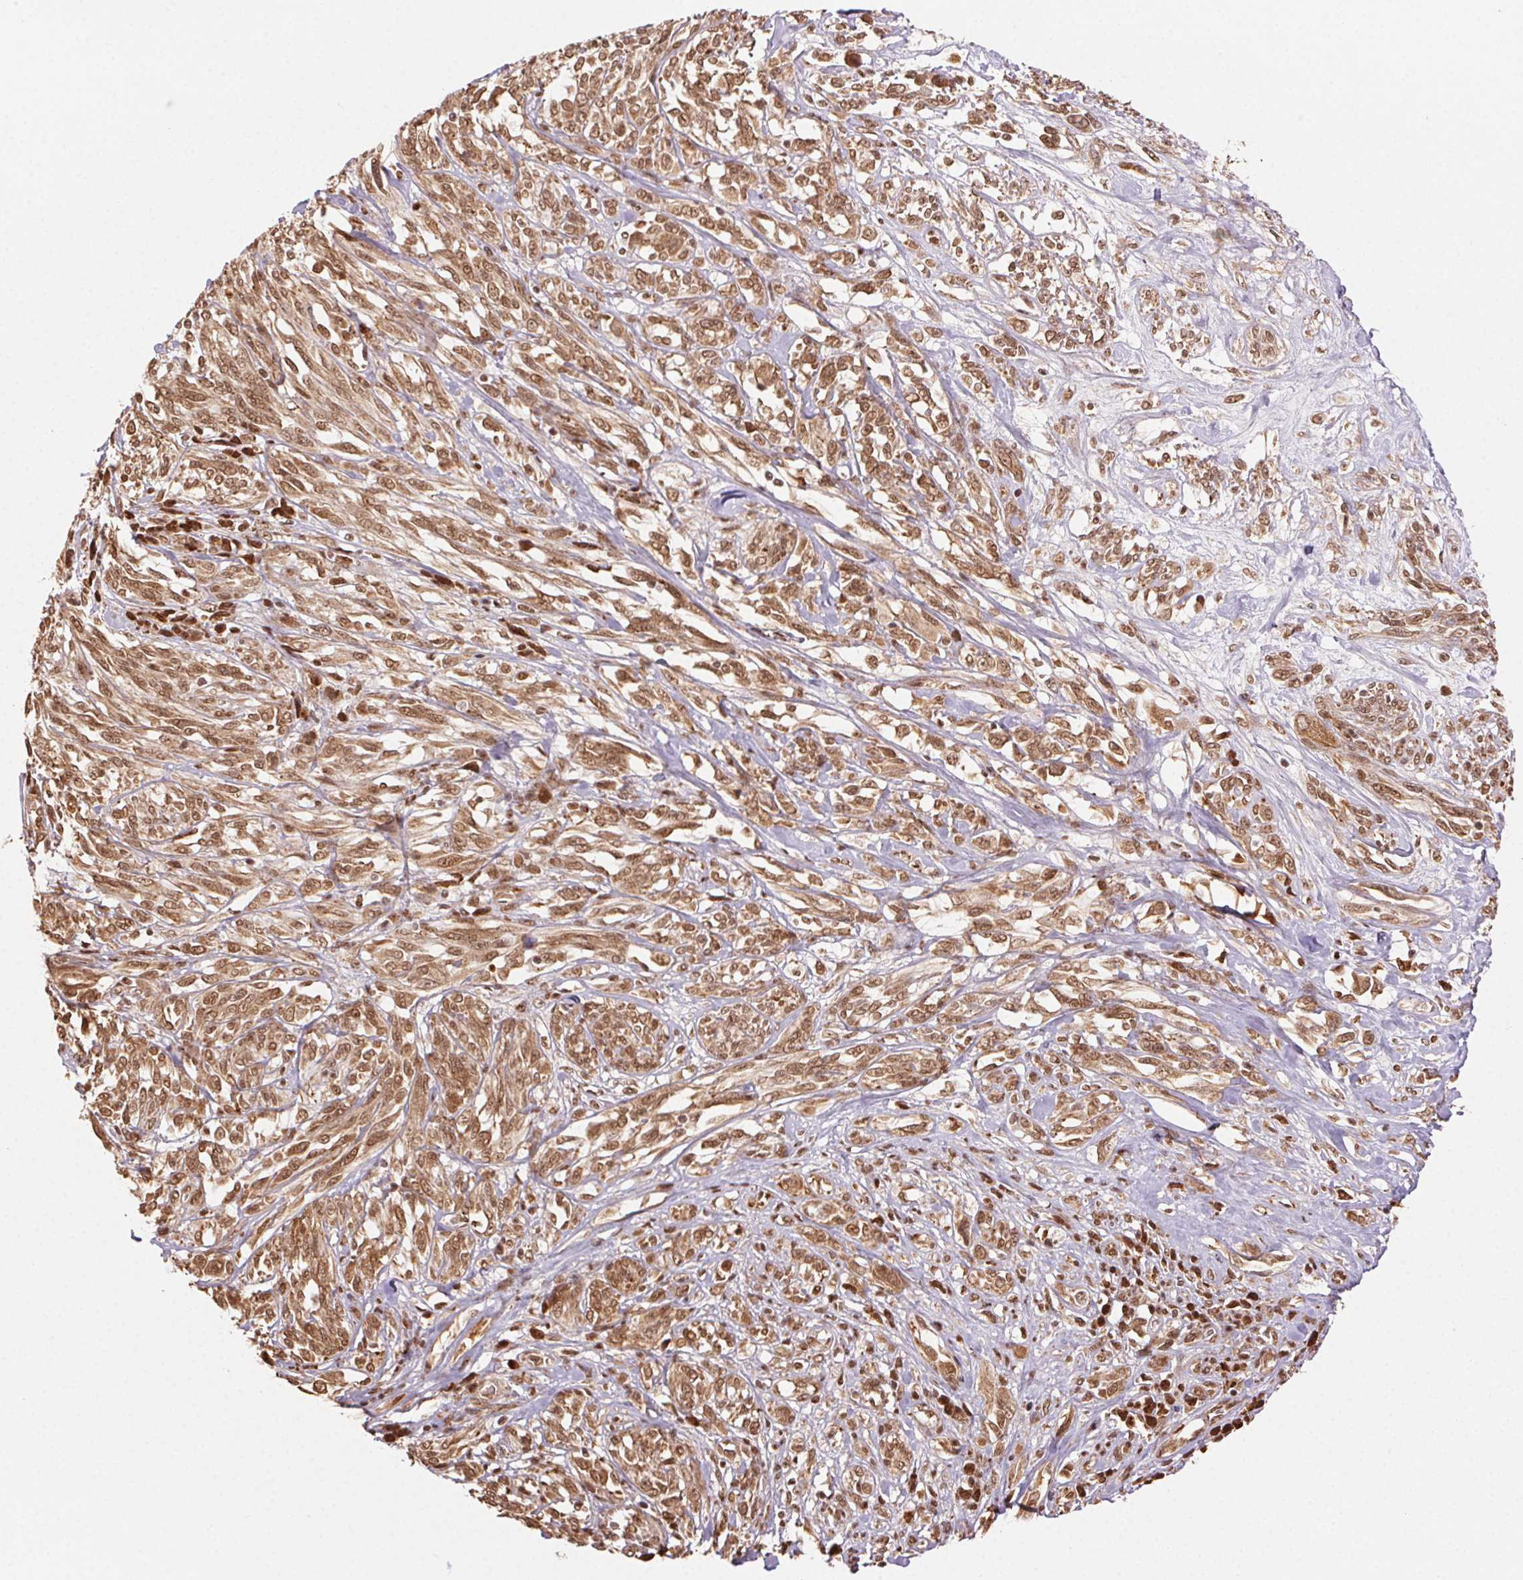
{"staining": {"intensity": "moderate", "quantity": ">75%", "location": "cytoplasmic/membranous,nuclear"}, "tissue": "melanoma", "cell_type": "Tumor cells", "image_type": "cancer", "snomed": [{"axis": "morphology", "description": "Malignant melanoma, NOS"}, {"axis": "topography", "description": "Skin"}], "caption": "Melanoma stained for a protein exhibits moderate cytoplasmic/membranous and nuclear positivity in tumor cells.", "gene": "TREML4", "patient": {"sex": "female", "age": 91}}